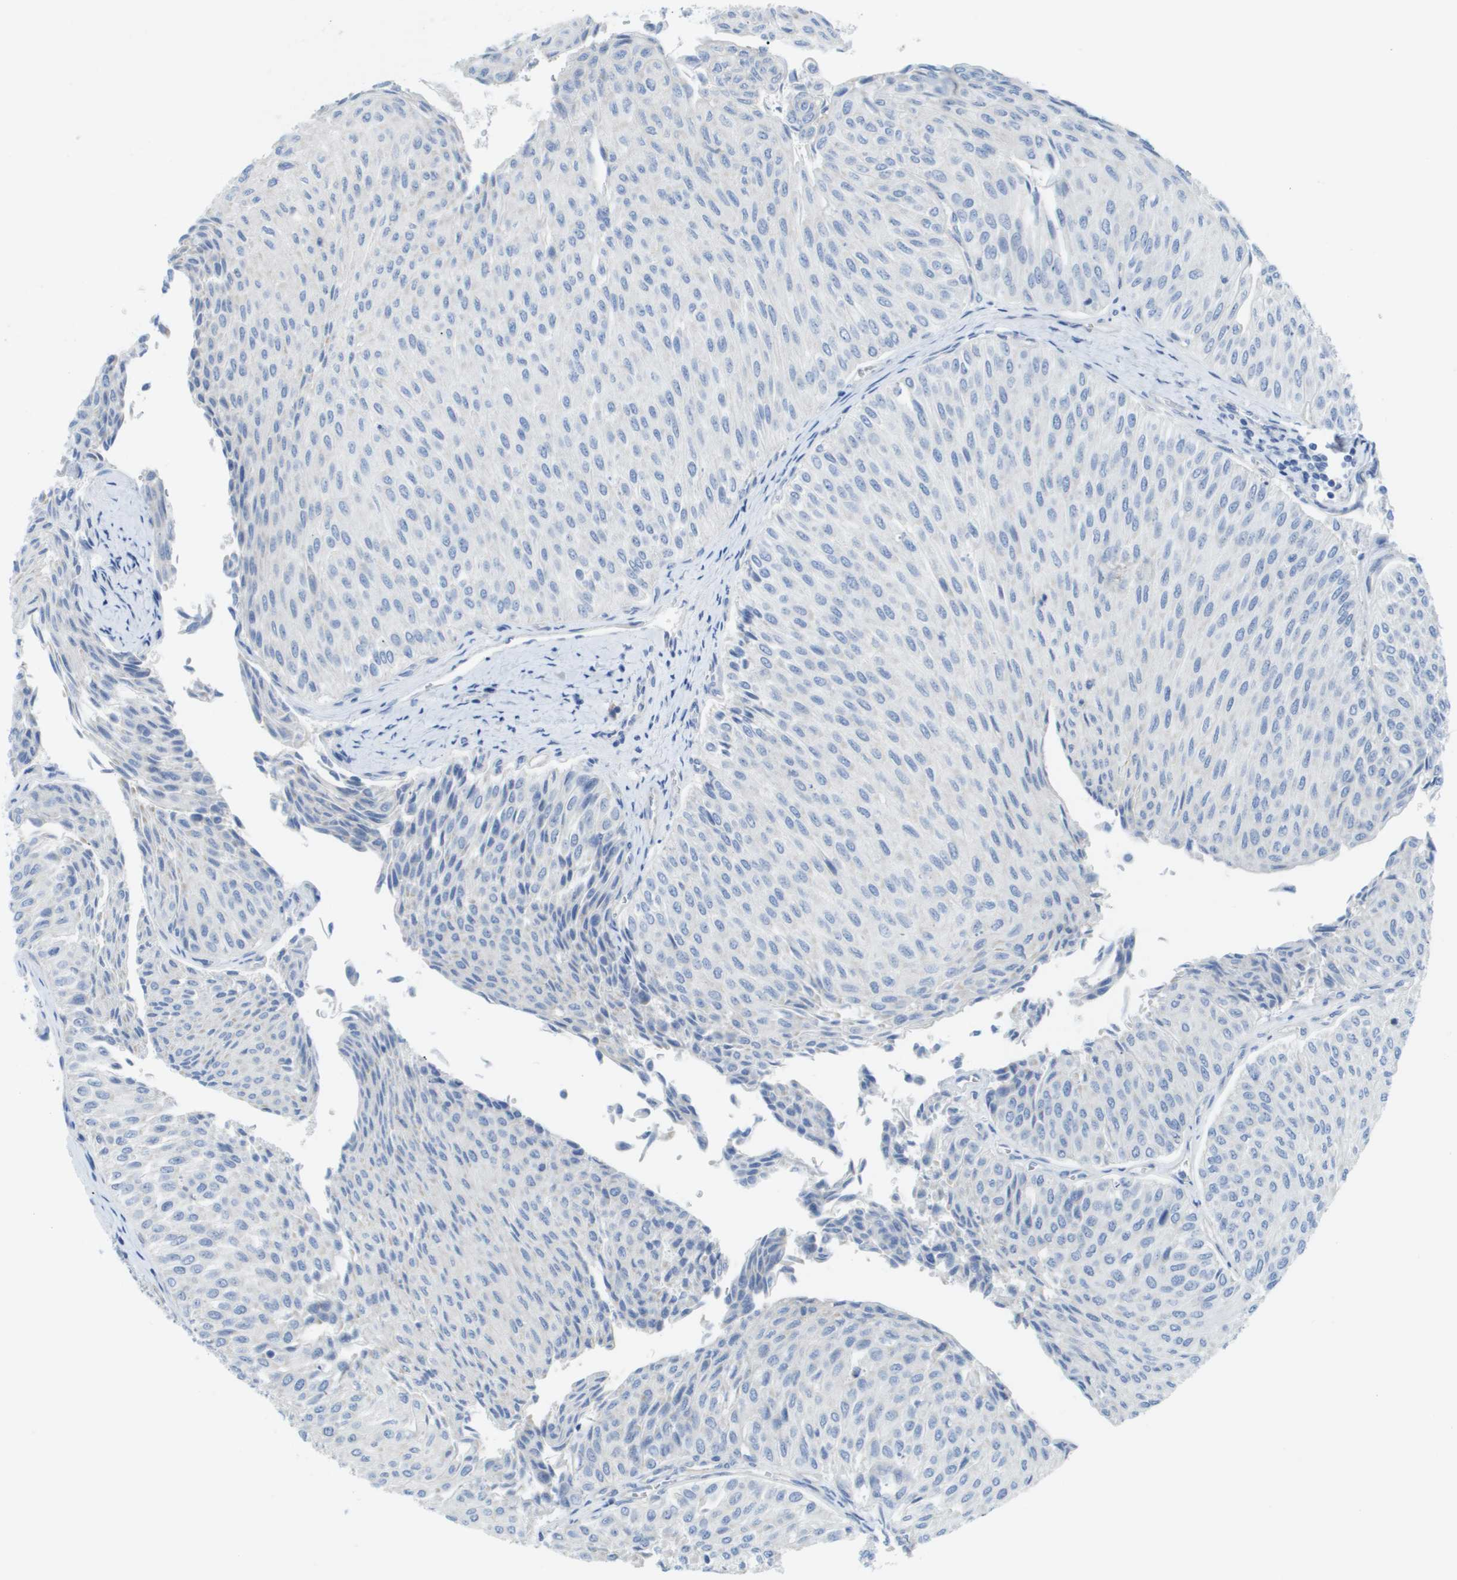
{"staining": {"intensity": "negative", "quantity": "none", "location": "none"}, "tissue": "urothelial cancer", "cell_type": "Tumor cells", "image_type": "cancer", "snomed": [{"axis": "morphology", "description": "Urothelial carcinoma, Low grade"}, {"axis": "topography", "description": "Urinary bladder"}], "caption": "Immunohistochemistry (IHC) micrograph of low-grade urothelial carcinoma stained for a protein (brown), which demonstrates no expression in tumor cells.", "gene": "MYL3", "patient": {"sex": "male", "age": 78}}